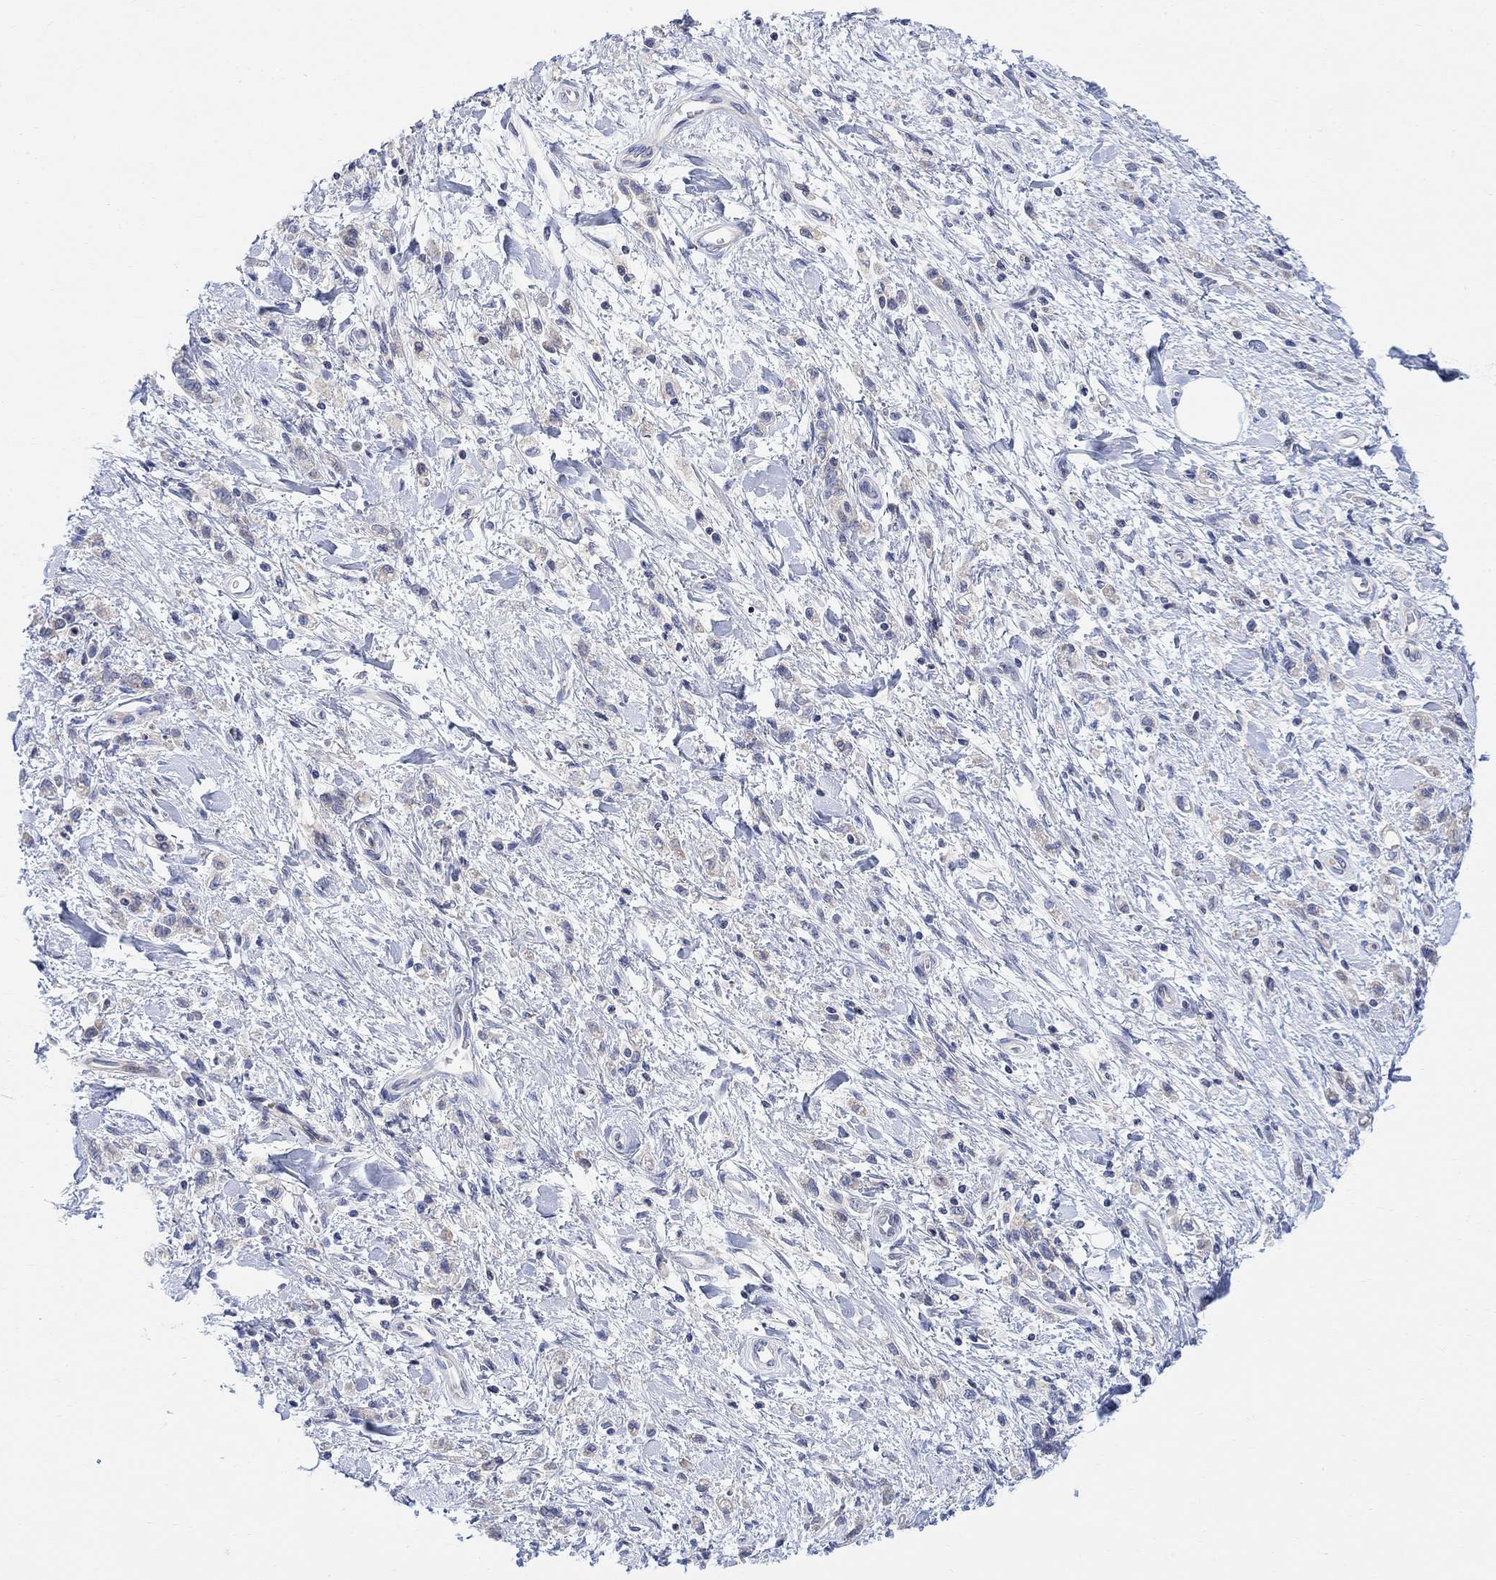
{"staining": {"intensity": "negative", "quantity": "none", "location": "none"}, "tissue": "stomach cancer", "cell_type": "Tumor cells", "image_type": "cancer", "snomed": [{"axis": "morphology", "description": "Adenocarcinoma, NOS"}, {"axis": "topography", "description": "Stomach"}], "caption": "A high-resolution photomicrograph shows immunohistochemistry staining of stomach adenocarcinoma, which shows no significant positivity in tumor cells.", "gene": "ARSK", "patient": {"sex": "male", "age": 77}}